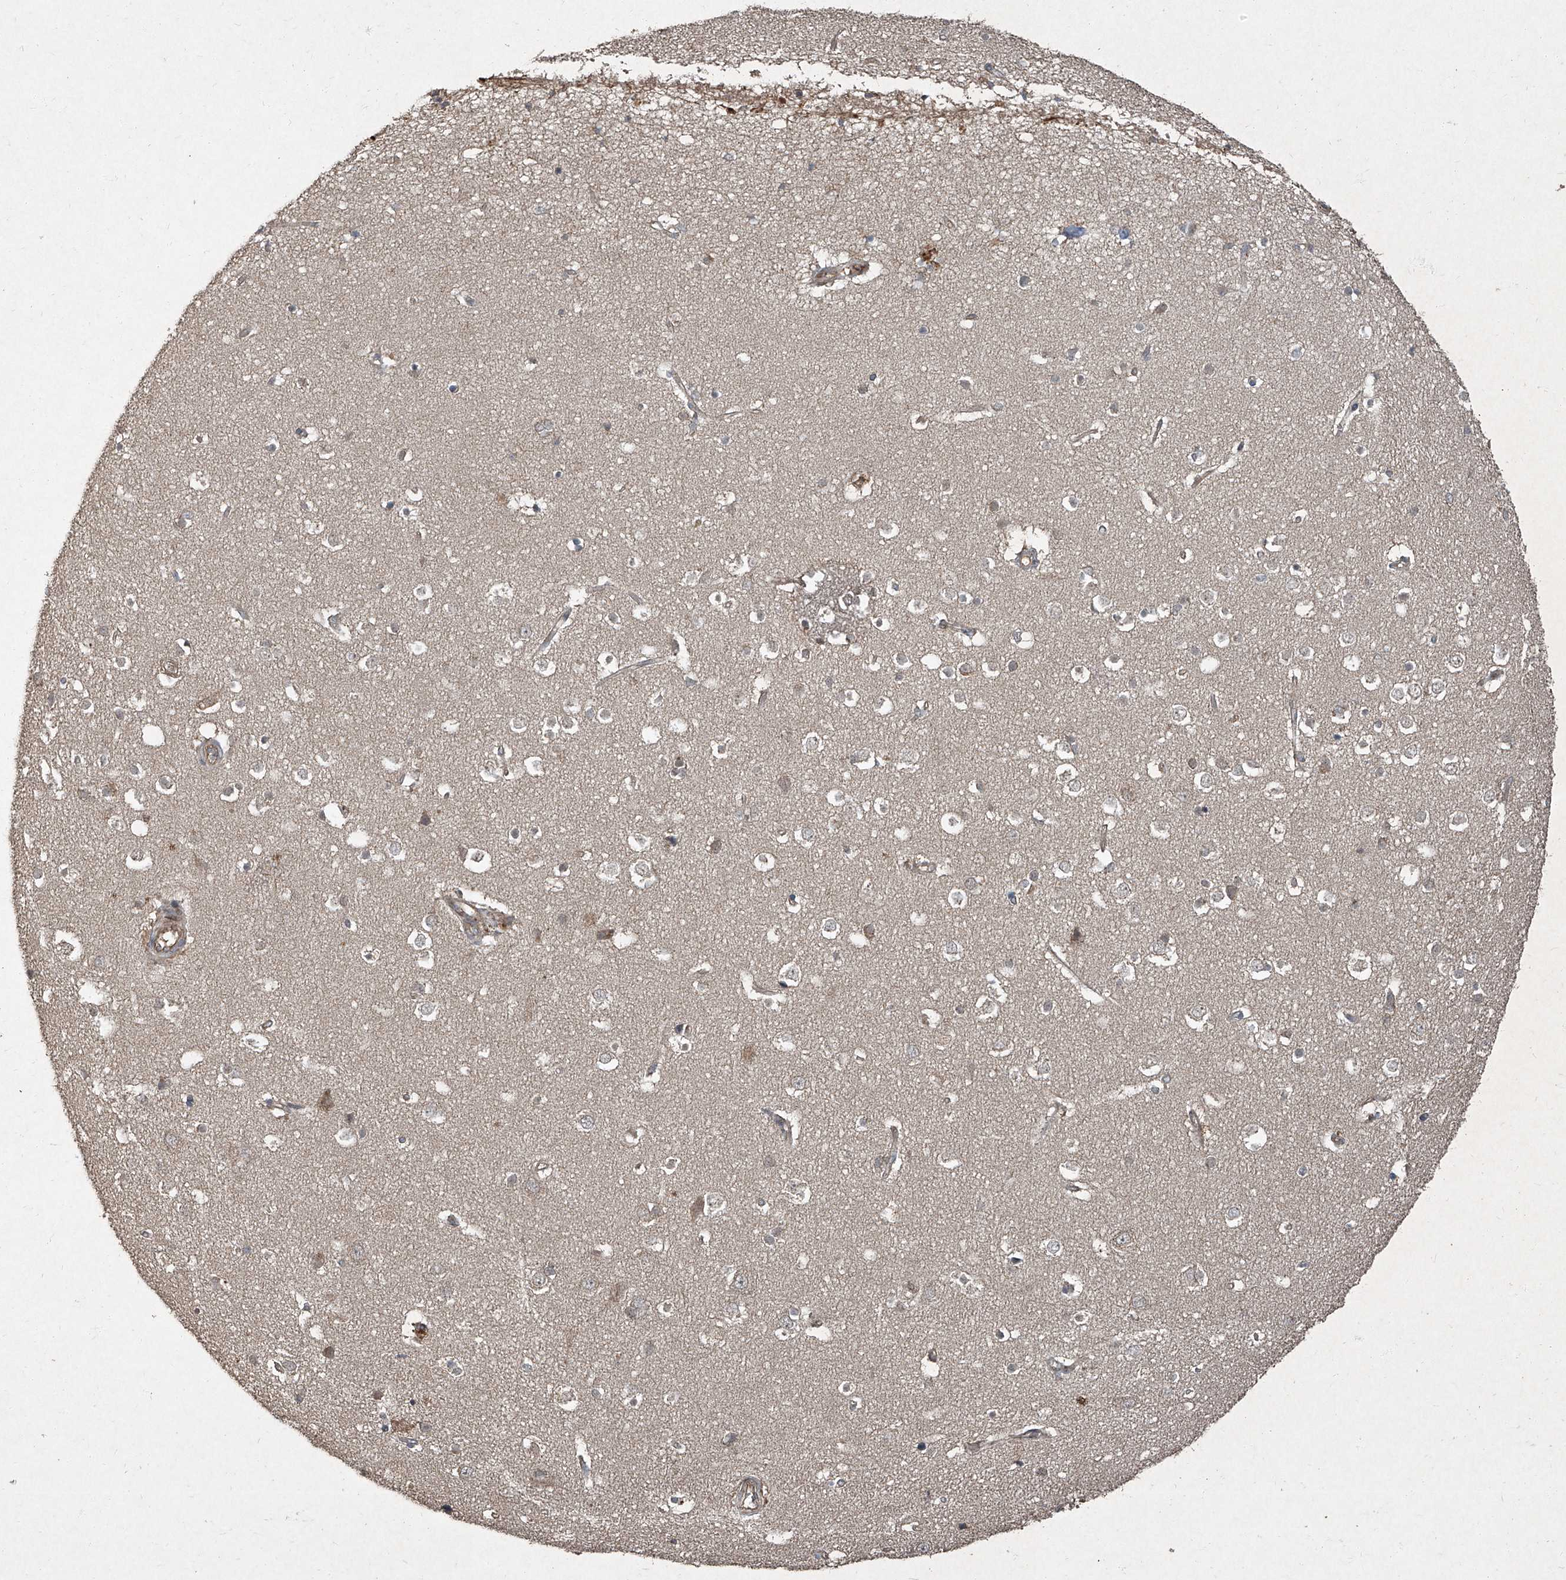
{"staining": {"intensity": "moderate", "quantity": ">75%", "location": "cytoplasmic/membranous"}, "tissue": "cerebral cortex", "cell_type": "Endothelial cells", "image_type": "normal", "snomed": [{"axis": "morphology", "description": "Normal tissue, NOS"}, {"axis": "topography", "description": "Cerebral cortex"}], "caption": "Protein expression analysis of unremarkable cerebral cortex displays moderate cytoplasmic/membranous positivity in about >75% of endothelial cells. (Stains: DAB (3,3'-diaminobenzidine) in brown, nuclei in blue, Microscopy: brightfield microscopy at high magnification).", "gene": "CCN1", "patient": {"sex": "male", "age": 54}}